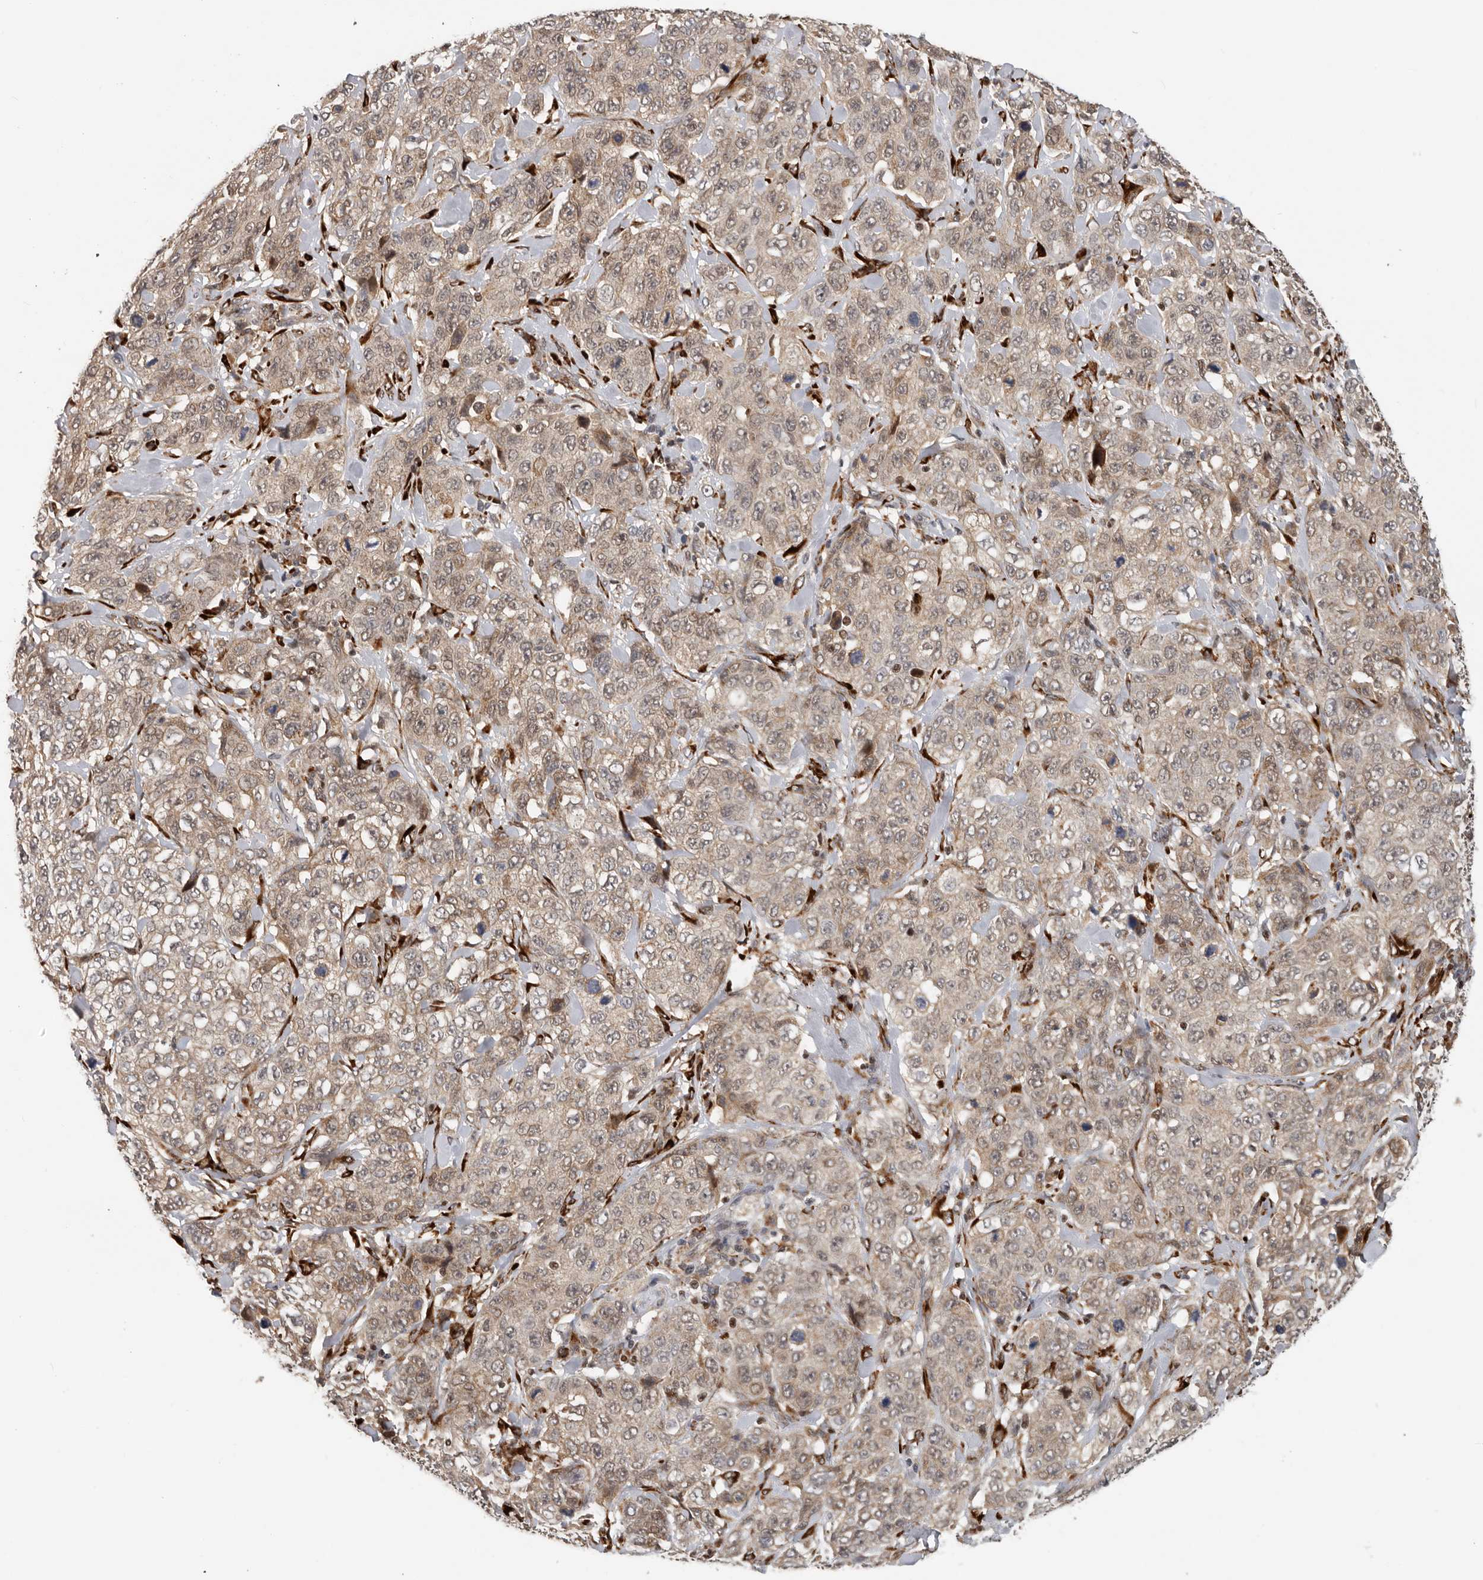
{"staining": {"intensity": "weak", "quantity": ">75%", "location": "cytoplasmic/membranous,nuclear"}, "tissue": "stomach cancer", "cell_type": "Tumor cells", "image_type": "cancer", "snomed": [{"axis": "morphology", "description": "Adenocarcinoma, NOS"}, {"axis": "topography", "description": "Stomach"}], "caption": "Tumor cells exhibit weak cytoplasmic/membranous and nuclear expression in about >75% of cells in stomach cancer.", "gene": "HENMT1", "patient": {"sex": "male", "age": 48}}